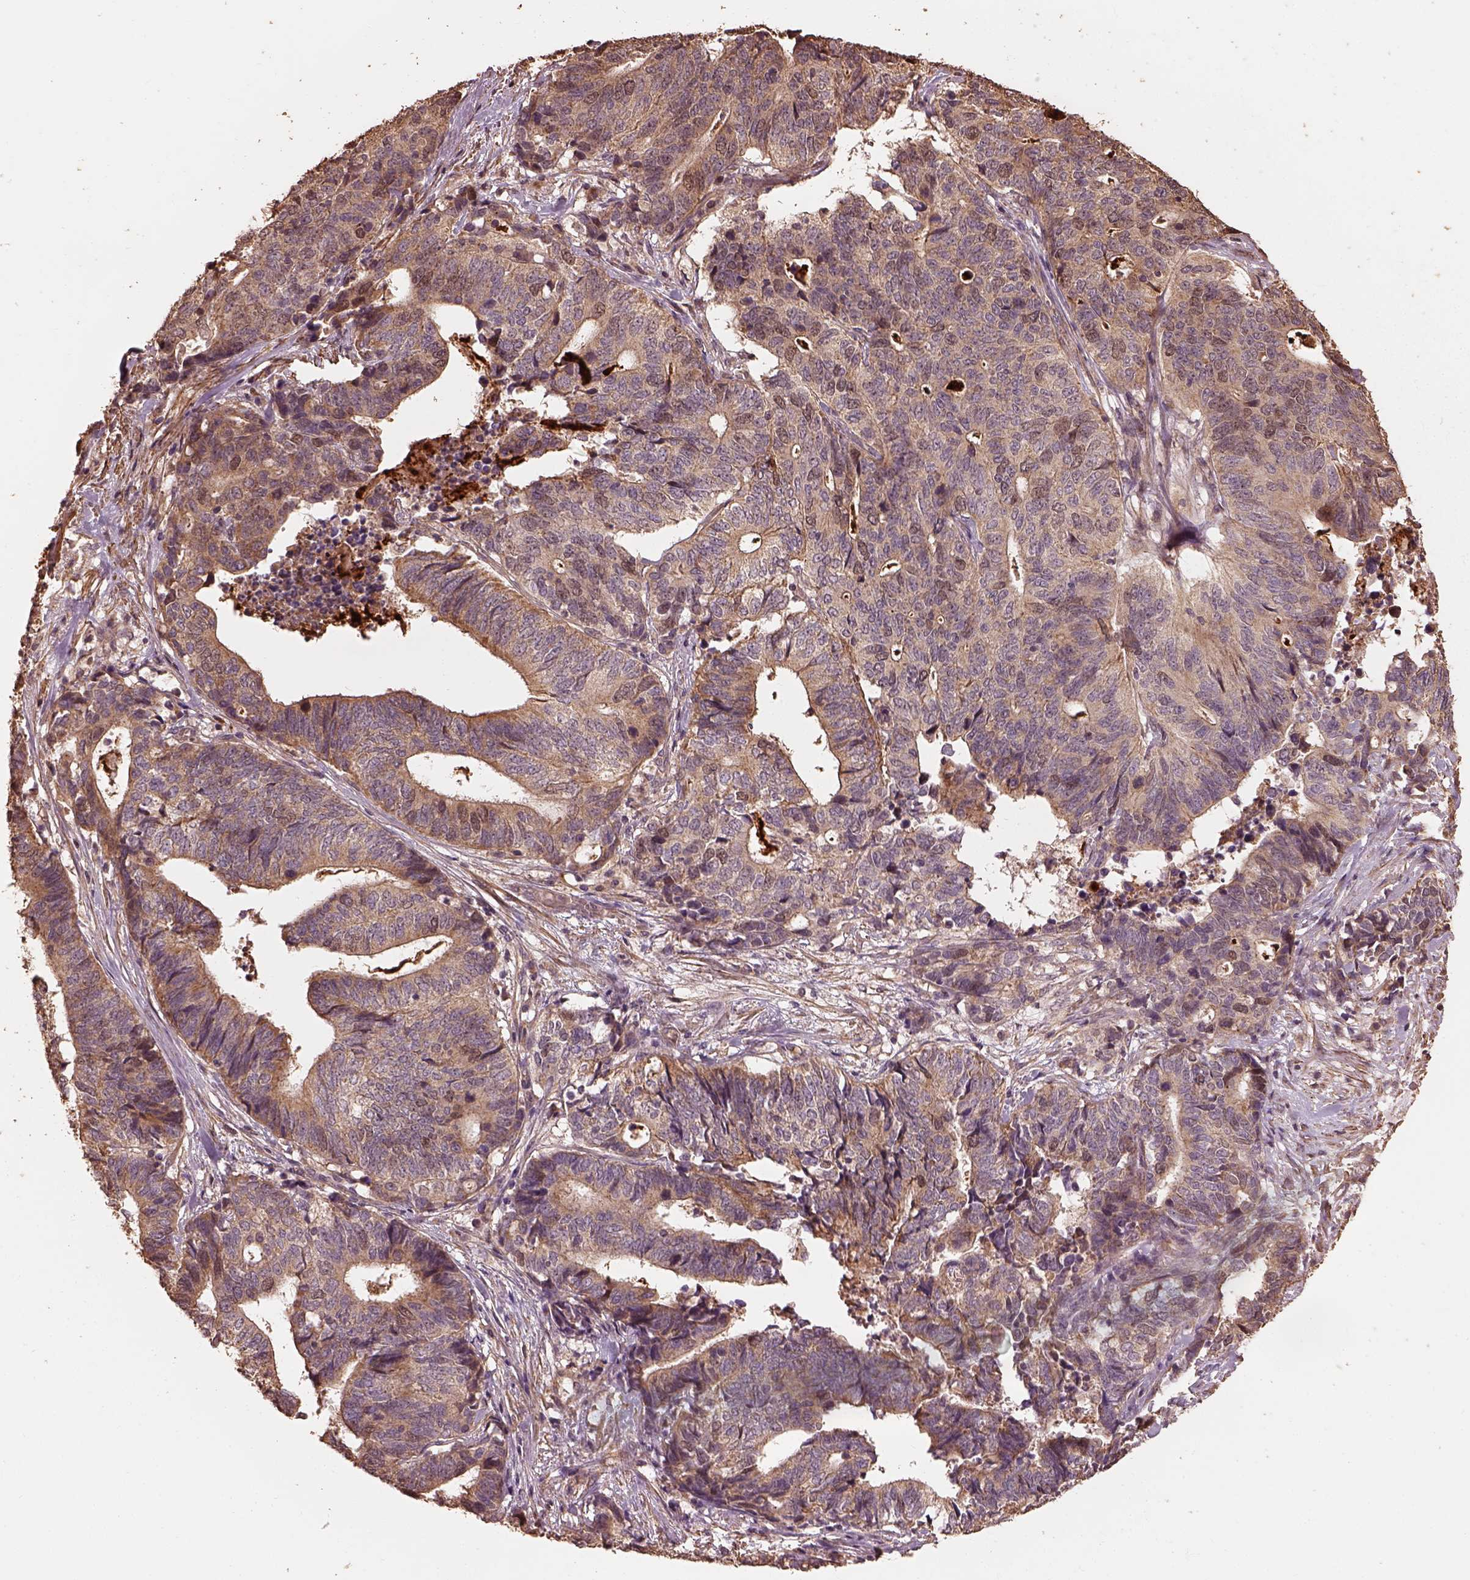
{"staining": {"intensity": "moderate", "quantity": "<25%", "location": "cytoplasmic/membranous"}, "tissue": "stomach cancer", "cell_type": "Tumor cells", "image_type": "cancer", "snomed": [{"axis": "morphology", "description": "Adenocarcinoma, NOS"}, {"axis": "topography", "description": "Stomach, upper"}], "caption": "Moderate cytoplasmic/membranous expression for a protein is identified in approximately <25% of tumor cells of adenocarcinoma (stomach) using IHC.", "gene": "METTL4", "patient": {"sex": "female", "age": 67}}